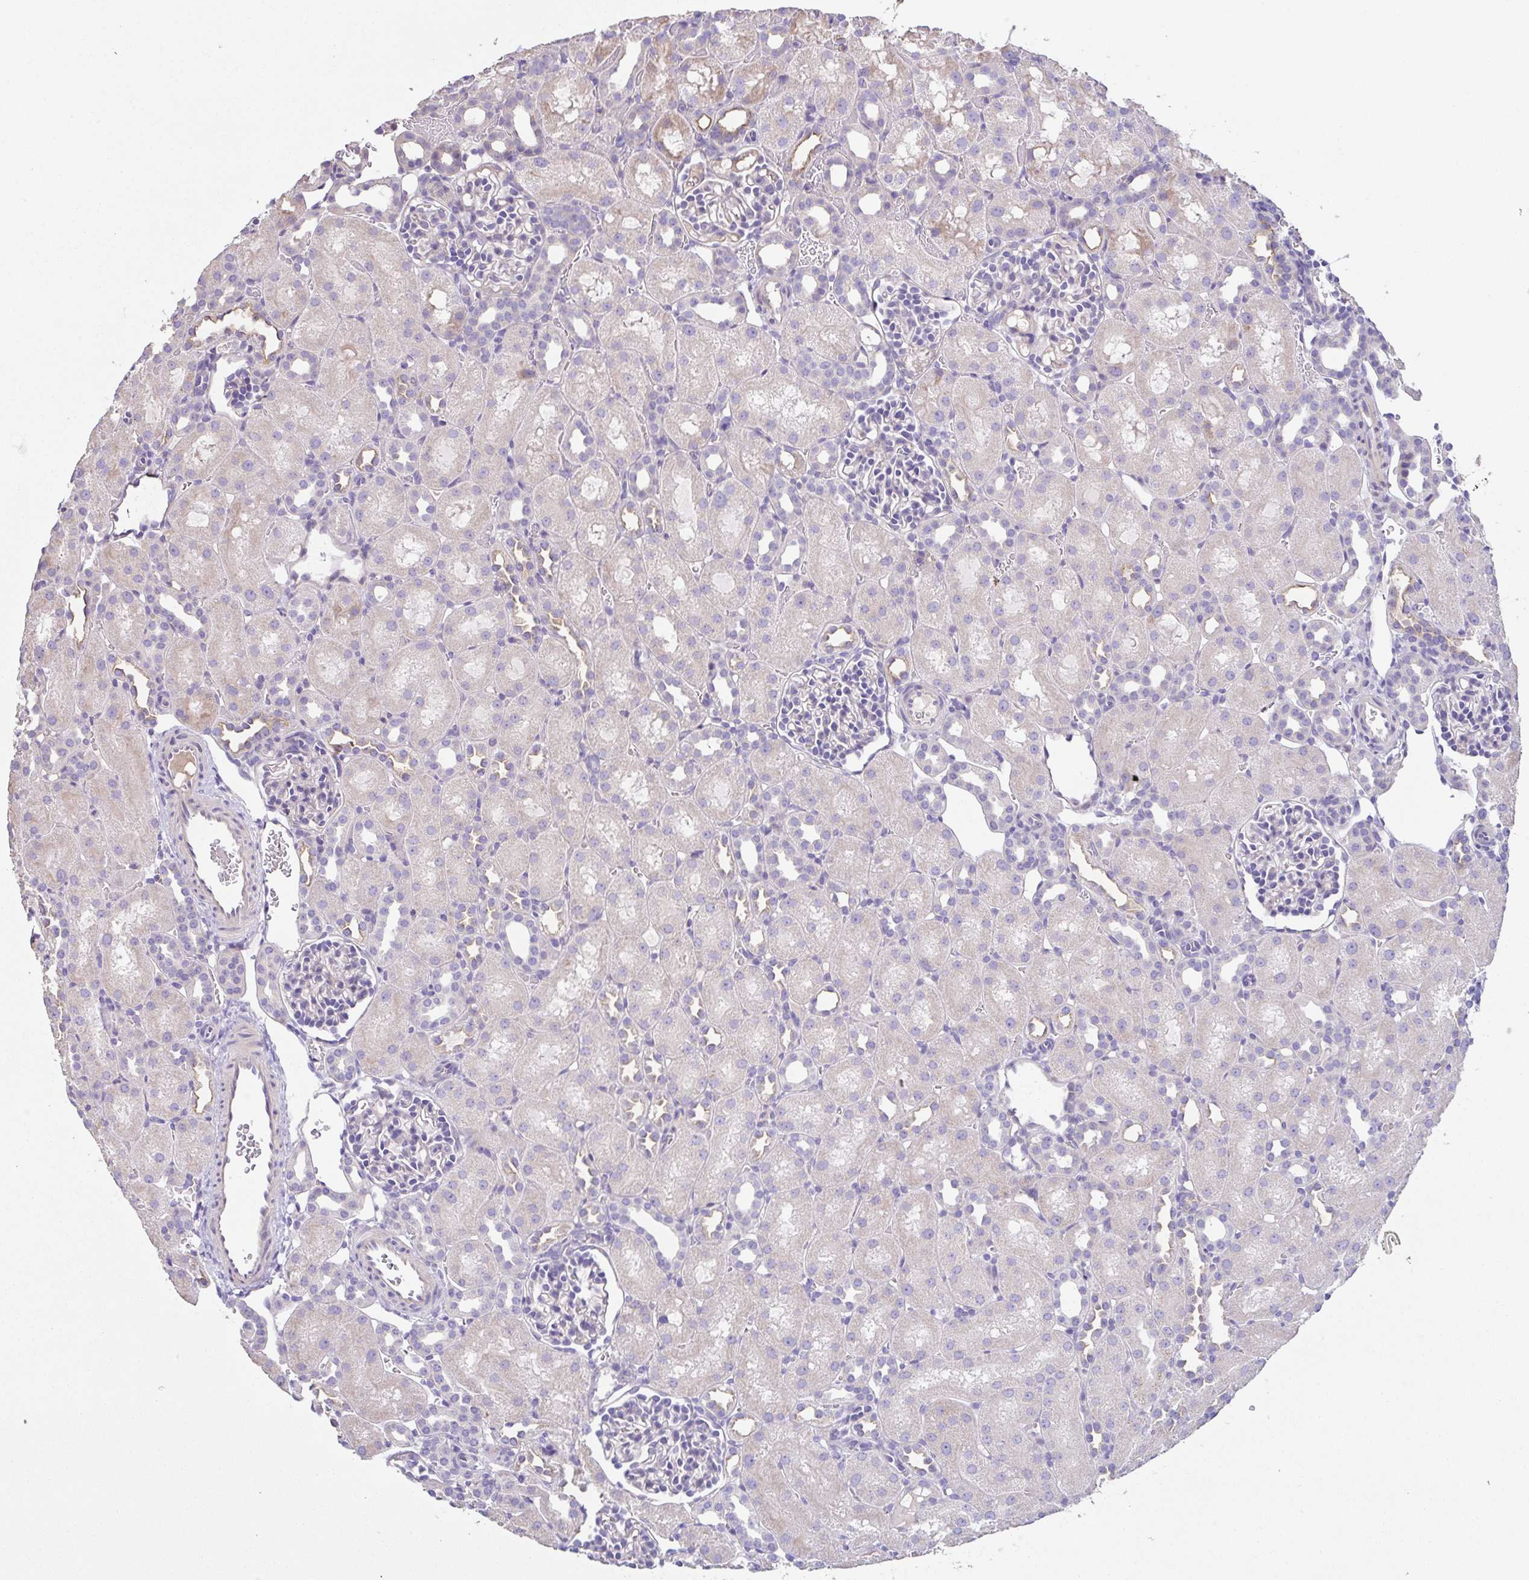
{"staining": {"intensity": "negative", "quantity": "none", "location": "none"}, "tissue": "kidney", "cell_type": "Cells in glomeruli", "image_type": "normal", "snomed": [{"axis": "morphology", "description": "Normal tissue, NOS"}, {"axis": "topography", "description": "Kidney"}], "caption": "Immunohistochemistry photomicrograph of normal kidney stained for a protein (brown), which shows no expression in cells in glomeruli.", "gene": "MARCO", "patient": {"sex": "male", "age": 1}}